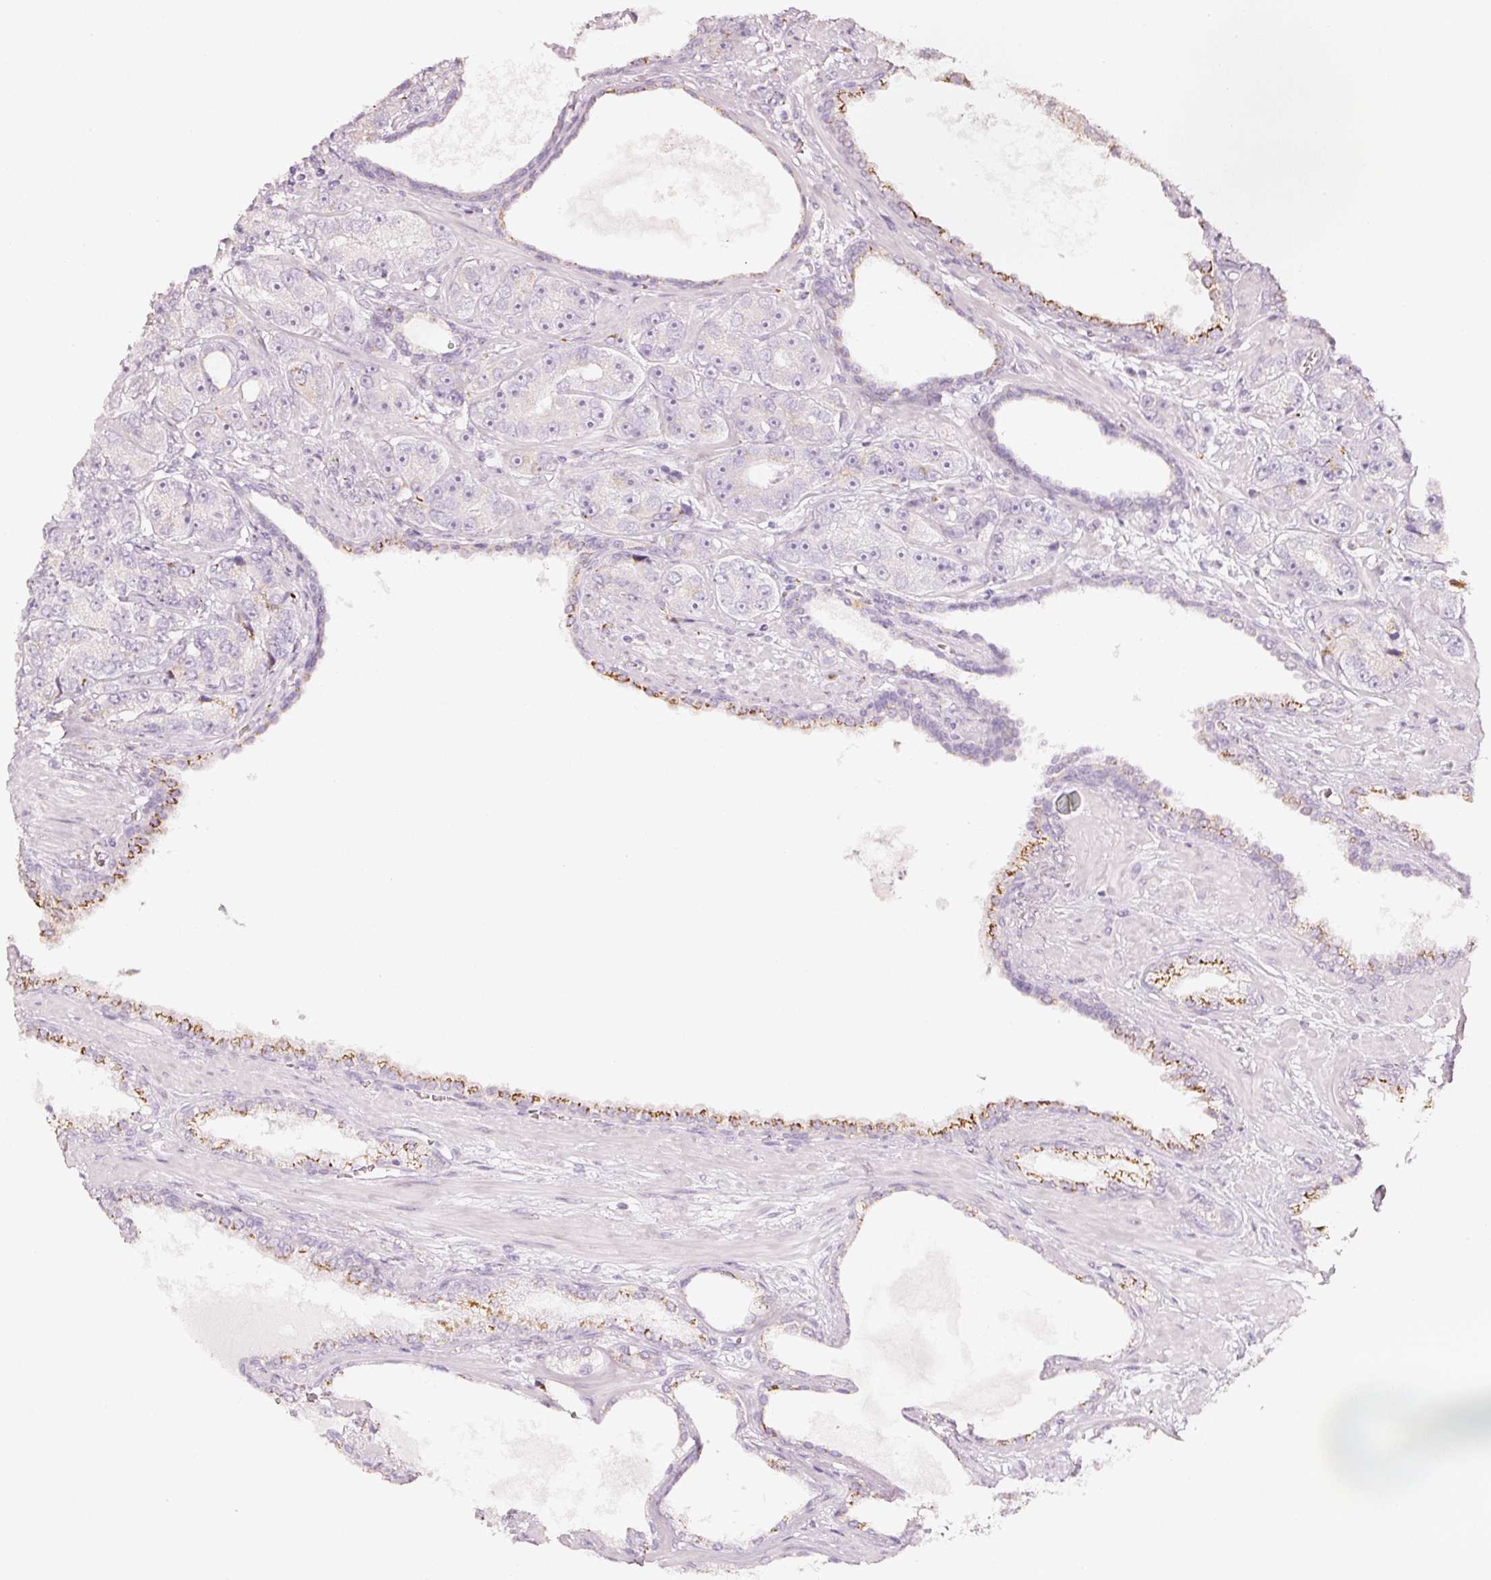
{"staining": {"intensity": "moderate", "quantity": "<25%", "location": "cytoplasmic/membranous"}, "tissue": "prostate cancer", "cell_type": "Tumor cells", "image_type": "cancer", "snomed": [{"axis": "morphology", "description": "Adenocarcinoma, High grade"}, {"axis": "topography", "description": "Prostate"}], "caption": "A high-resolution image shows immunohistochemistry staining of prostate cancer (adenocarcinoma (high-grade)), which shows moderate cytoplasmic/membranous expression in about <25% of tumor cells. (DAB IHC with brightfield microscopy, high magnification).", "gene": "SDF4", "patient": {"sex": "male", "age": 71}}